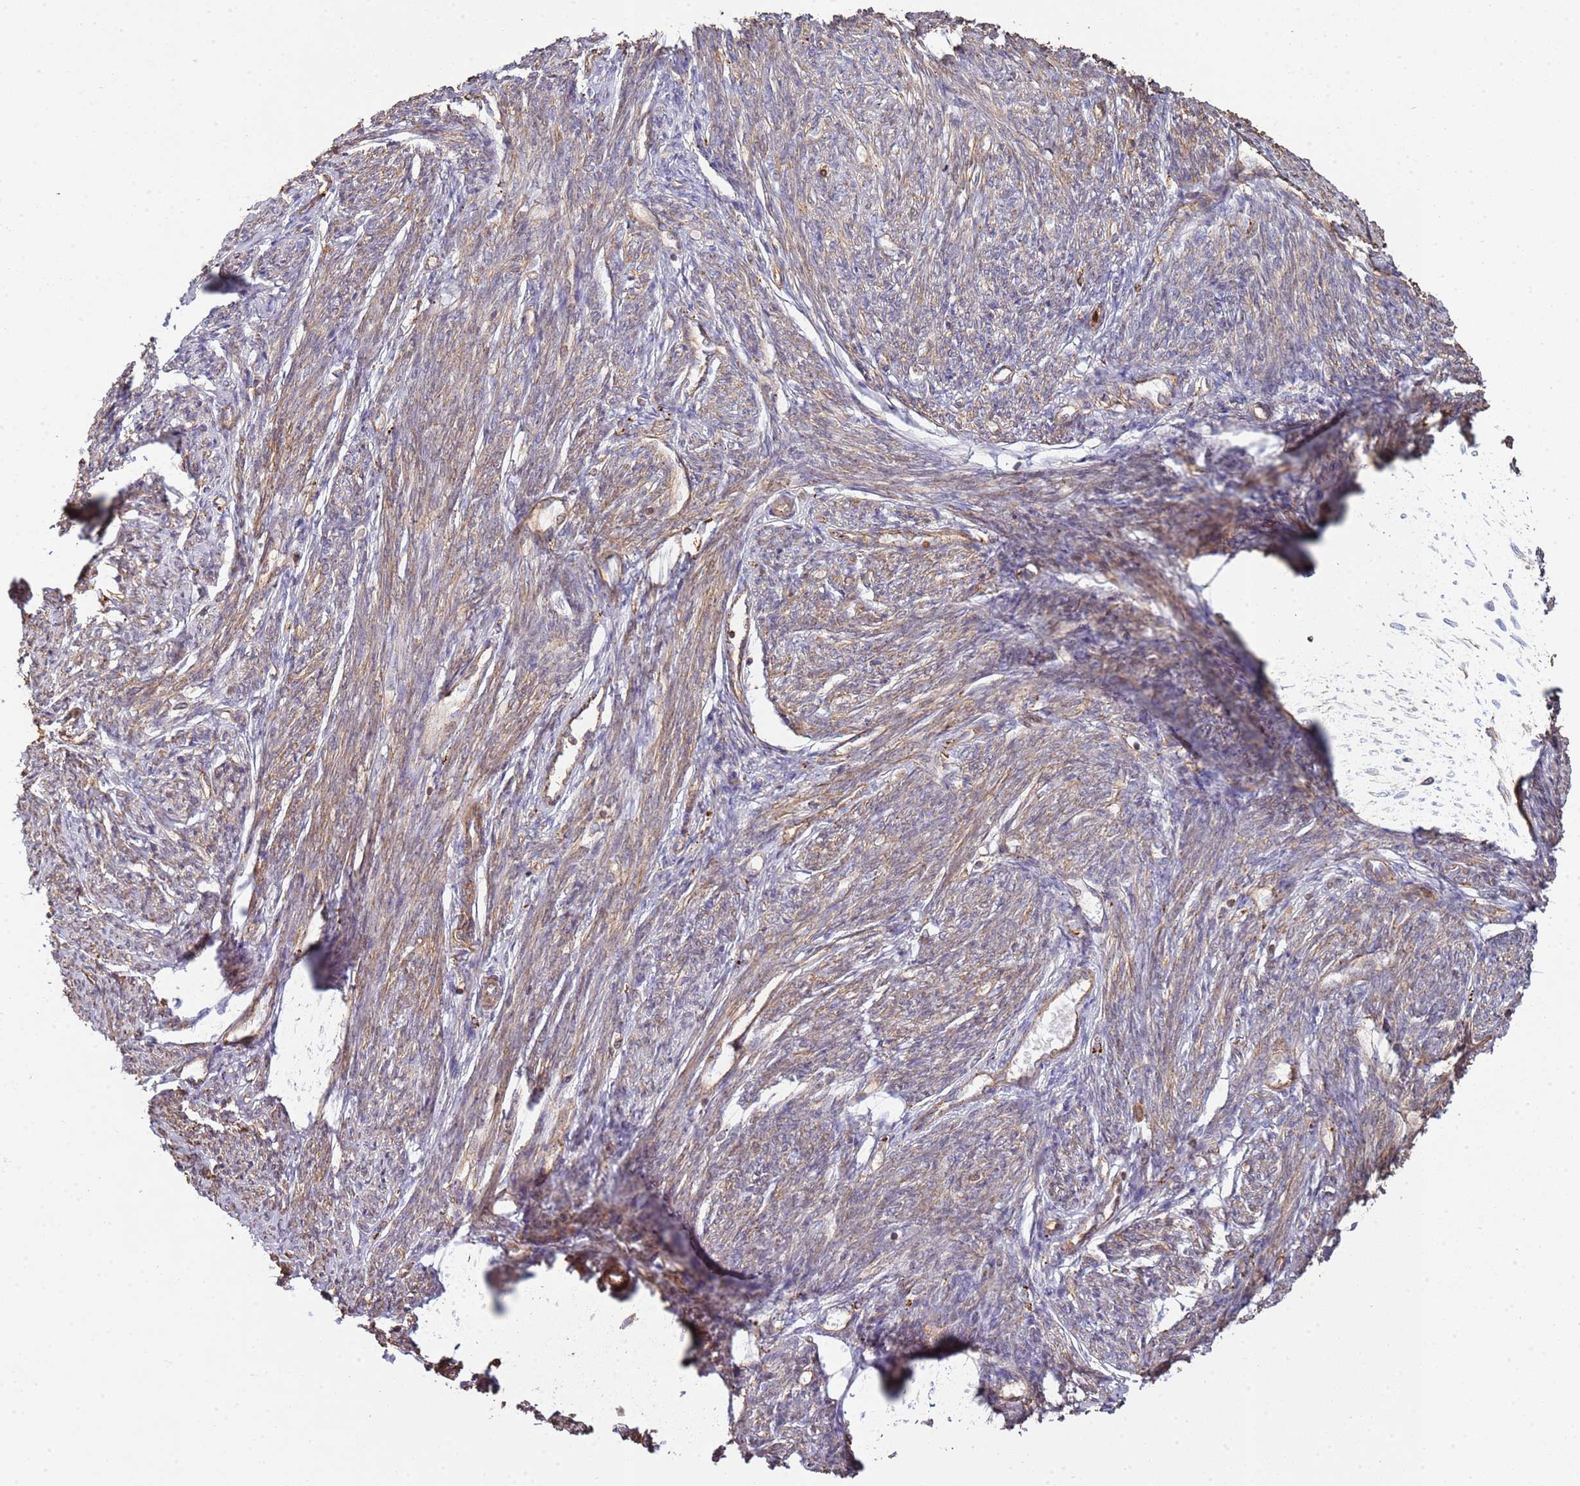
{"staining": {"intensity": "moderate", "quantity": ">75%", "location": "cytoplasmic/membranous"}, "tissue": "smooth muscle", "cell_type": "Smooth muscle cells", "image_type": "normal", "snomed": [{"axis": "morphology", "description": "Normal tissue, NOS"}, {"axis": "topography", "description": "Smooth muscle"}, {"axis": "topography", "description": "Uterus"}], "caption": "Smooth muscle stained with DAB (3,3'-diaminobenzidine) immunohistochemistry (IHC) demonstrates medium levels of moderate cytoplasmic/membranous staining in about >75% of smooth muscle cells. The protein is shown in brown color, while the nuclei are stained blue.", "gene": "NDUFAF4", "patient": {"sex": "female", "age": 59}}